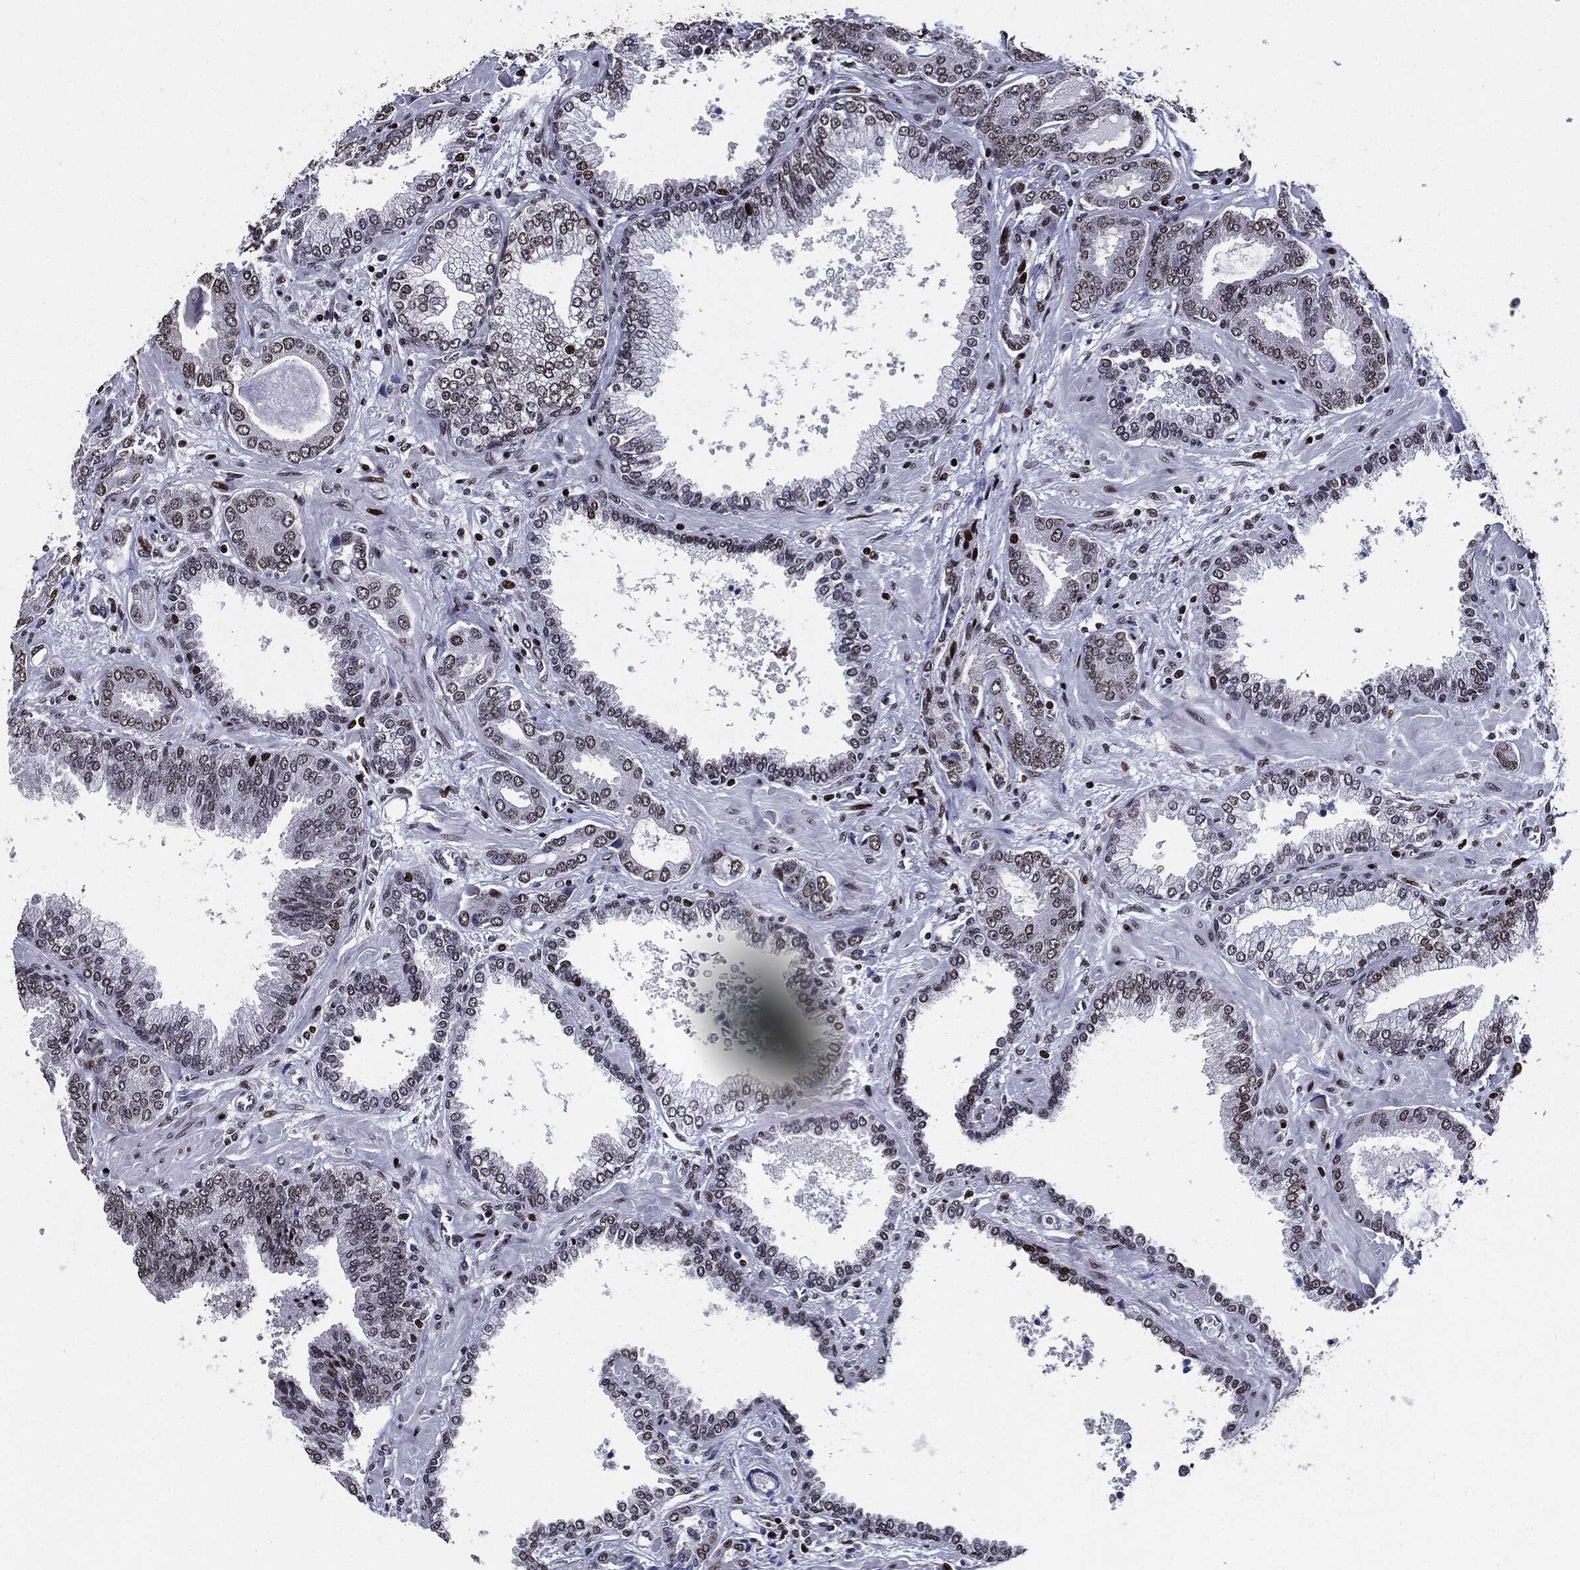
{"staining": {"intensity": "weak", "quantity": "25%-75%", "location": "nuclear"}, "tissue": "prostate cancer", "cell_type": "Tumor cells", "image_type": "cancer", "snomed": [{"axis": "morphology", "description": "Adenocarcinoma, Low grade"}, {"axis": "topography", "description": "Prostate"}], "caption": "Protein analysis of prostate cancer (low-grade adenocarcinoma) tissue displays weak nuclear staining in about 25%-75% of tumor cells.", "gene": "ZFP91", "patient": {"sex": "male", "age": 68}}